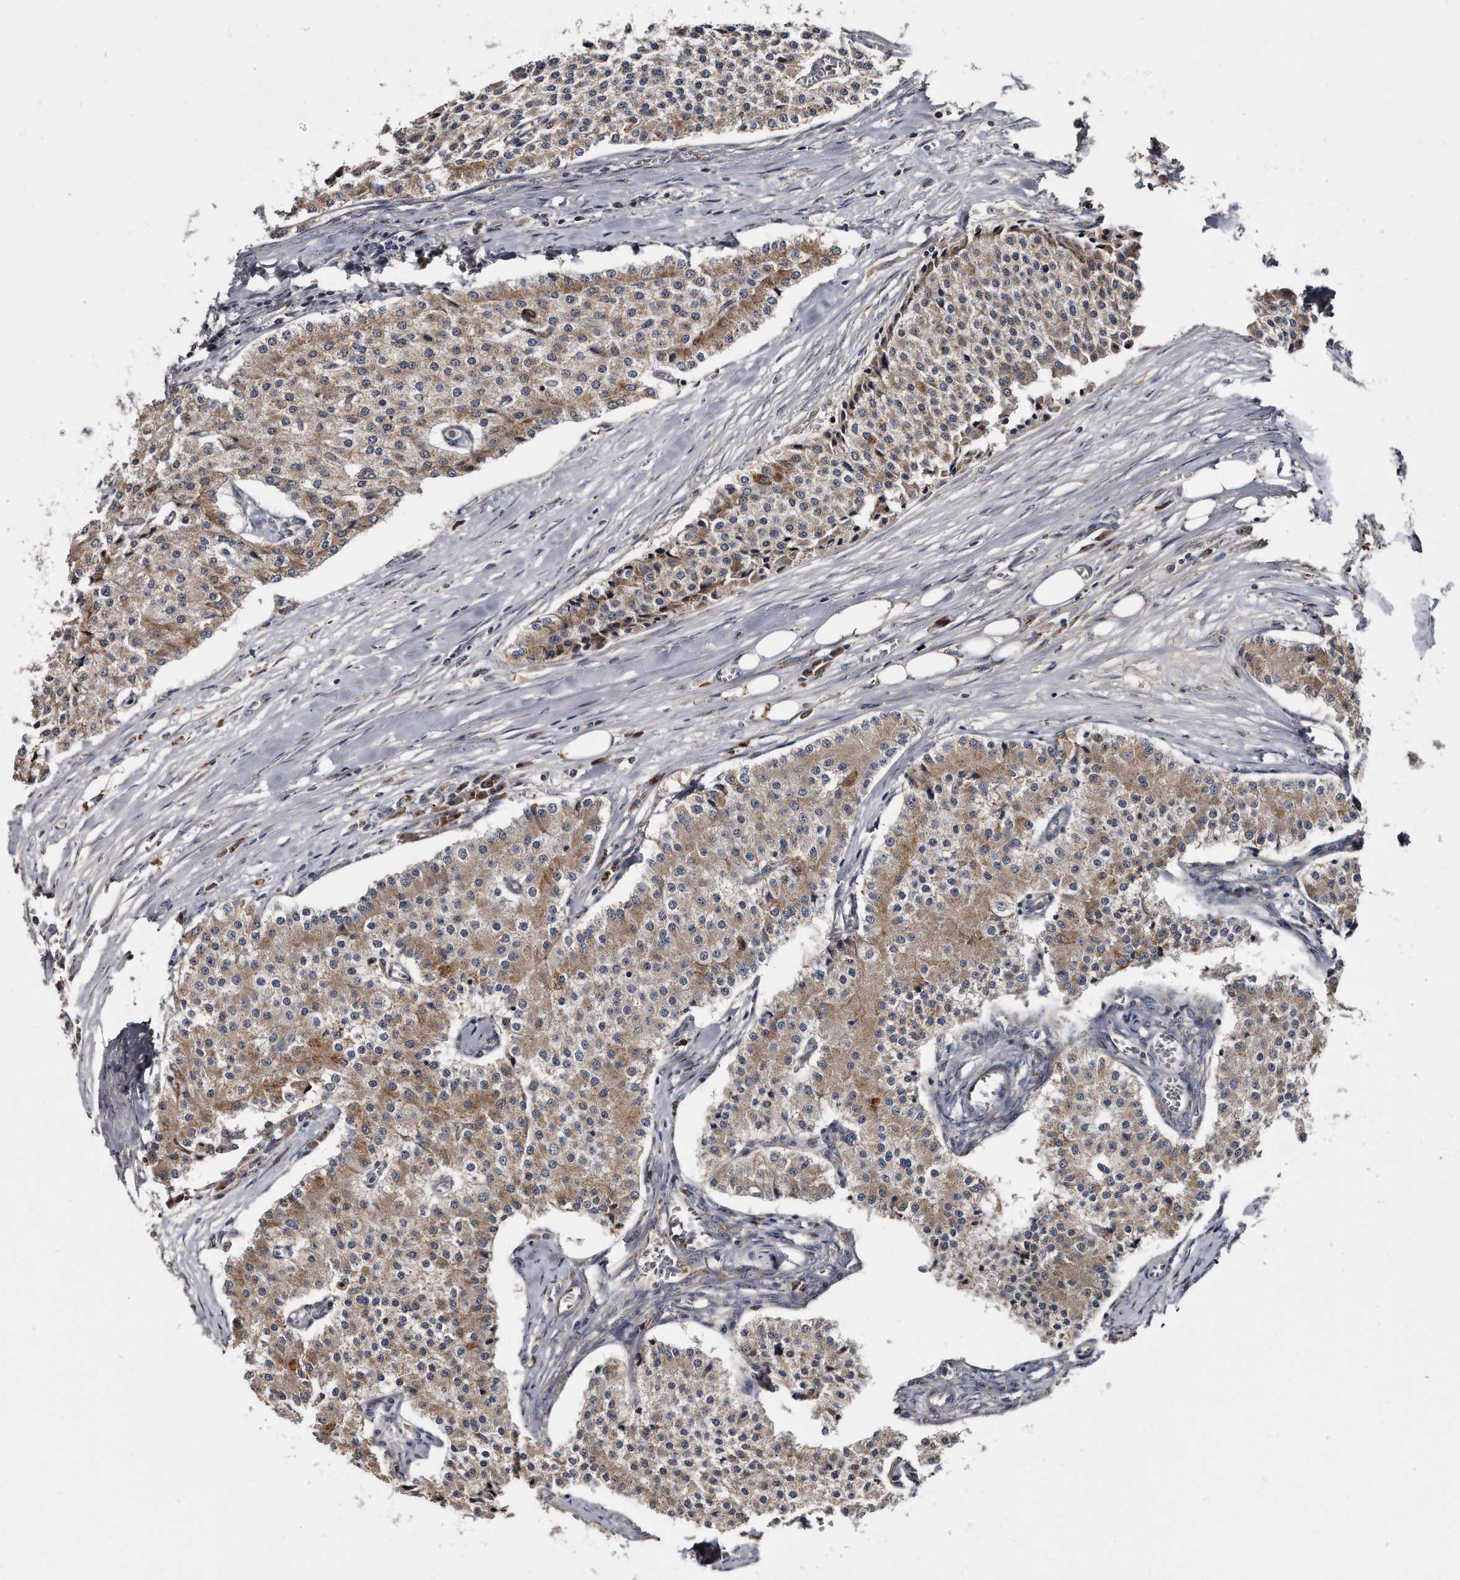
{"staining": {"intensity": "weak", "quantity": "25%-75%", "location": "cytoplasmic/membranous"}, "tissue": "carcinoid", "cell_type": "Tumor cells", "image_type": "cancer", "snomed": [{"axis": "morphology", "description": "Carcinoid, malignant, NOS"}, {"axis": "topography", "description": "Colon"}], "caption": "Malignant carcinoid stained with immunohistochemistry (IHC) shows weak cytoplasmic/membranous expression in about 25%-75% of tumor cells.", "gene": "FAM136A", "patient": {"sex": "female", "age": 52}}